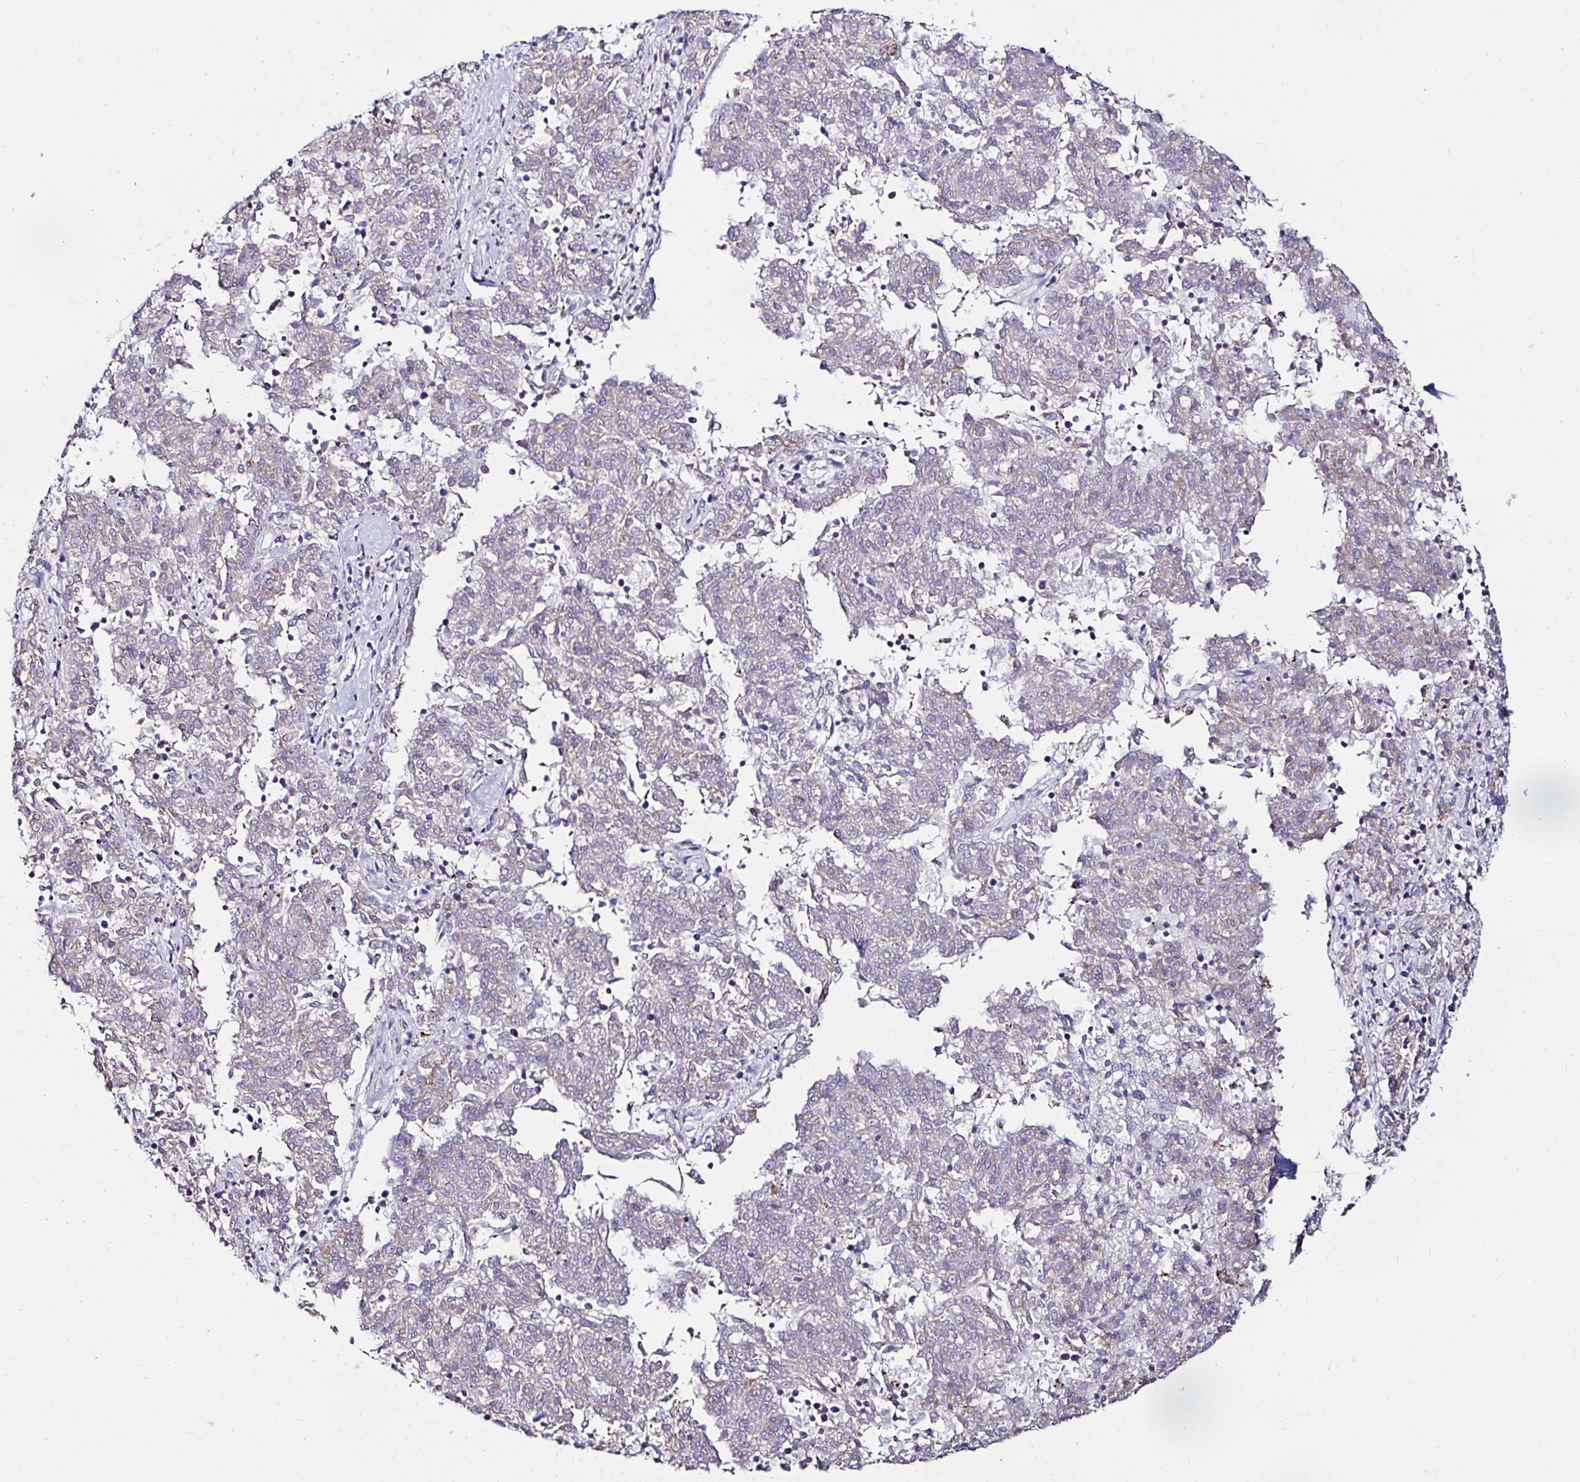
{"staining": {"intensity": "negative", "quantity": "none", "location": "none"}, "tissue": "melanoma", "cell_type": "Tumor cells", "image_type": "cancer", "snomed": [{"axis": "morphology", "description": "Malignant melanoma, NOS"}, {"axis": "topography", "description": "Skin"}], "caption": "A micrograph of human melanoma is negative for staining in tumor cells. Brightfield microscopy of immunohistochemistry (IHC) stained with DAB (3,3'-diaminobenzidine) (brown) and hematoxylin (blue), captured at high magnification.", "gene": "GALNS", "patient": {"sex": "female", "age": 72}}